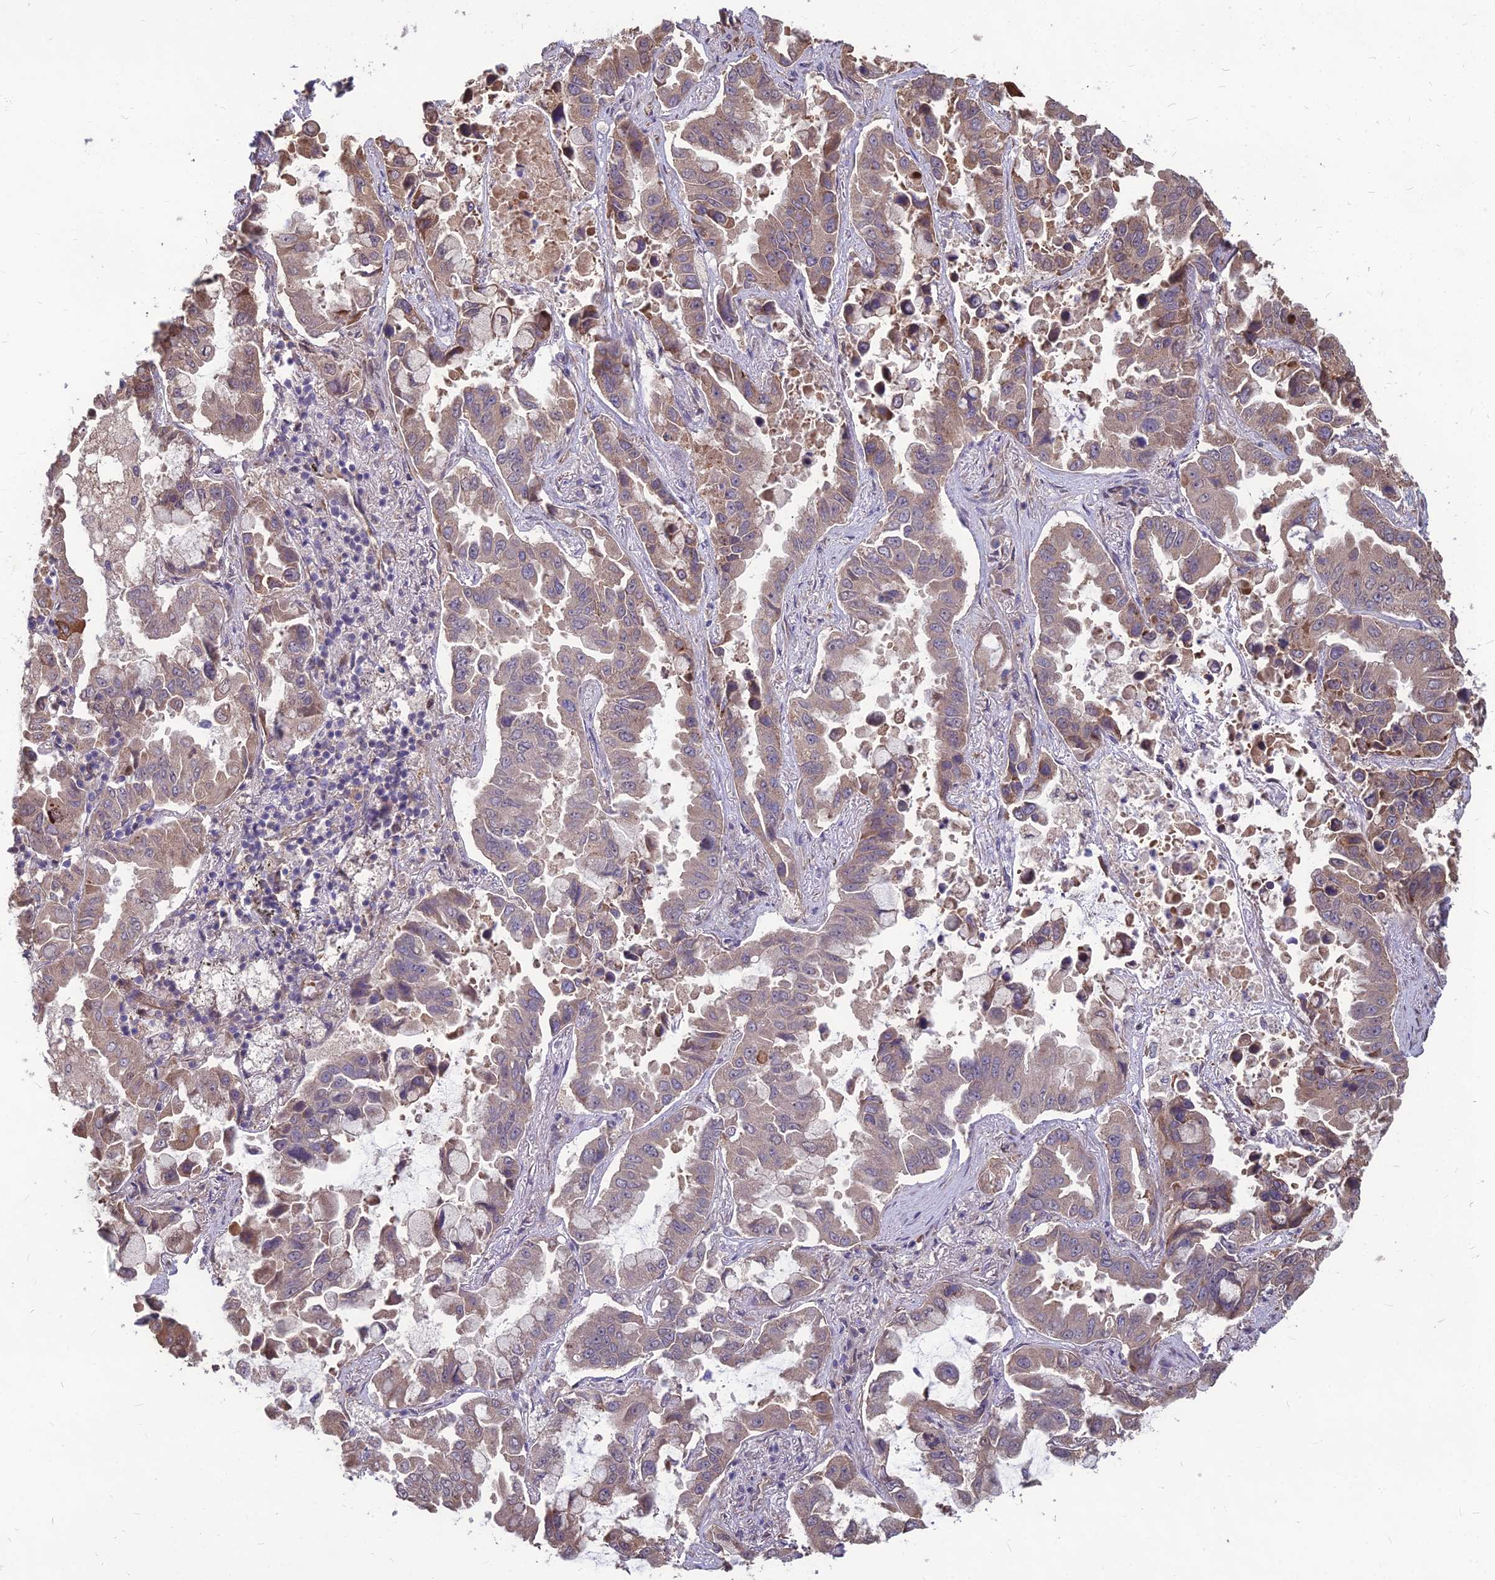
{"staining": {"intensity": "moderate", "quantity": "25%-75%", "location": "cytoplasmic/membranous"}, "tissue": "lung cancer", "cell_type": "Tumor cells", "image_type": "cancer", "snomed": [{"axis": "morphology", "description": "Adenocarcinoma, NOS"}, {"axis": "topography", "description": "Lung"}], "caption": "Lung cancer (adenocarcinoma) stained with immunohistochemistry demonstrates moderate cytoplasmic/membranous staining in about 25%-75% of tumor cells. The protein of interest is stained brown, and the nuclei are stained in blue (DAB IHC with brightfield microscopy, high magnification).", "gene": "LSM6", "patient": {"sex": "male", "age": 64}}